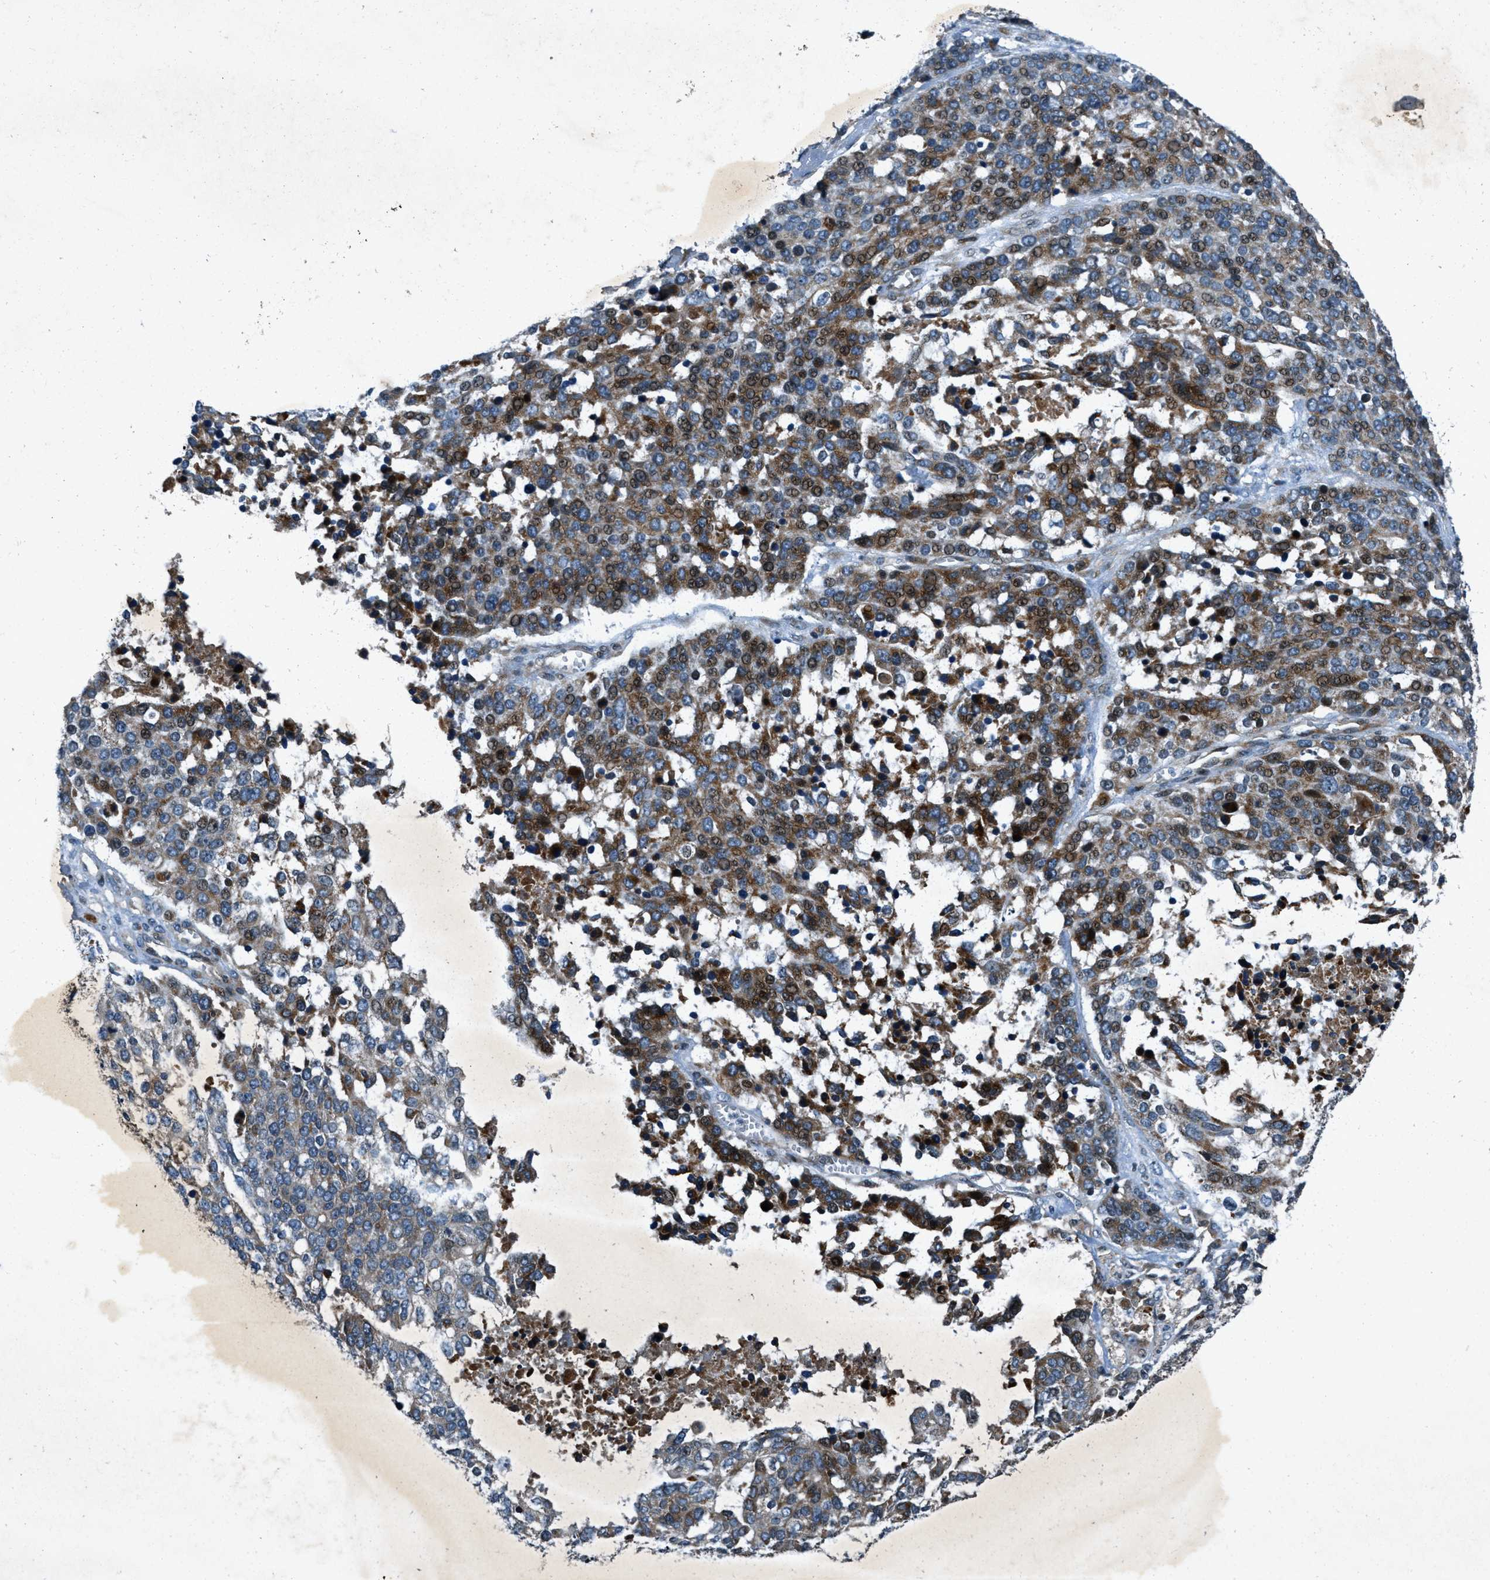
{"staining": {"intensity": "moderate", "quantity": "25%-75%", "location": "cytoplasmic/membranous"}, "tissue": "ovarian cancer", "cell_type": "Tumor cells", "image_type": "cancer", "snomed": [{"axis": "morphology", "description": "Cystadenocarcinoma, serous, NOS"}, {"axis": "topography", "description": "Ovary"}], "caption": "Ovarian serous cystadenocarcinoma stained for a protein (brown) reveals moderate cytoplasmic/membranous positive positivity in approximately 25%-75% of tumor cells.", "gene": "CLEC2D", "patient": {"sex": "female", "age": 44}}